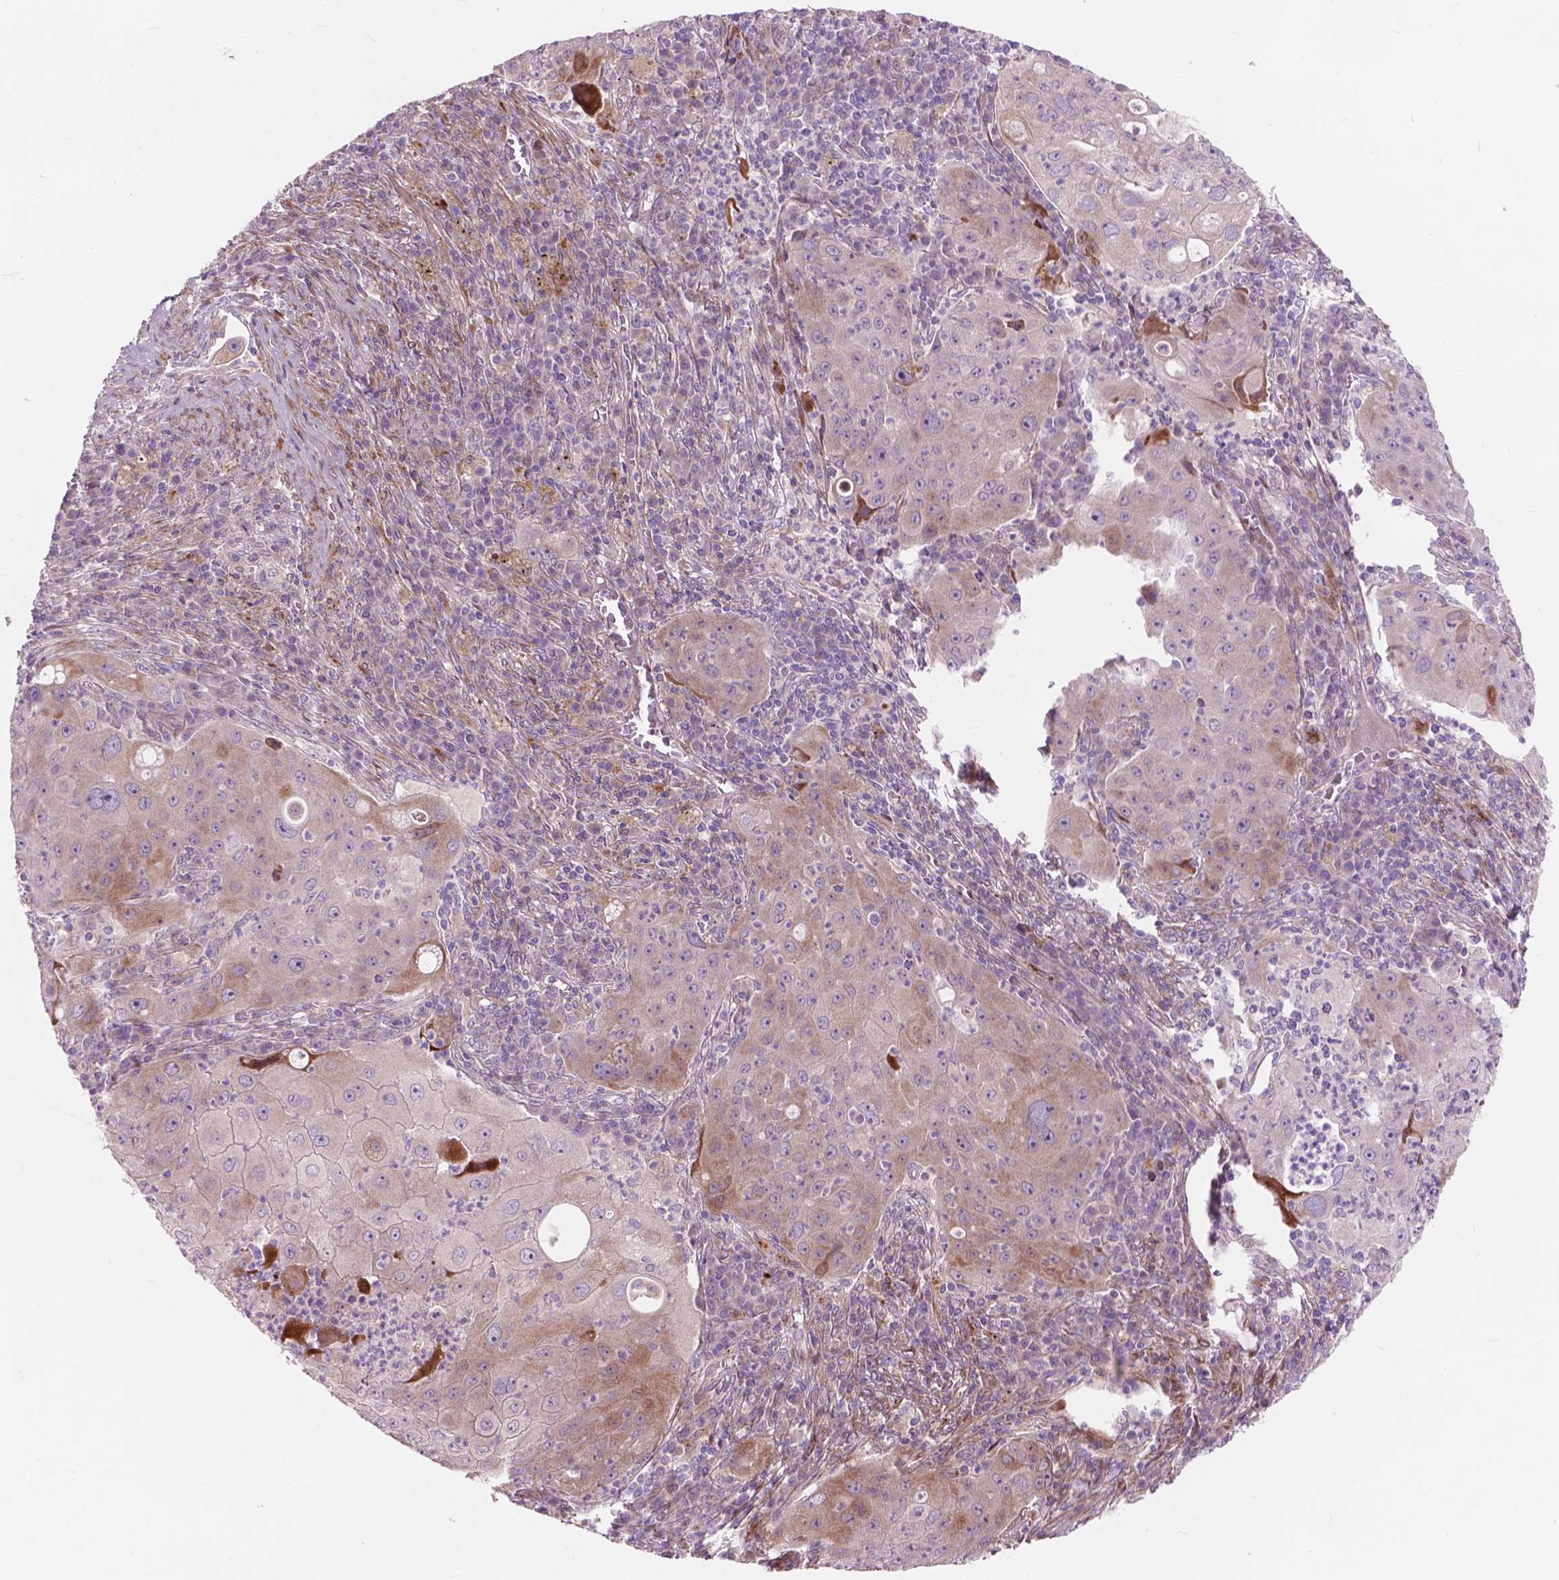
{"staining": {"intensity": "weak", "quantity": "<25%", "location": "cytoplasmic/membranous"}, "tissue": "lung cancer", "cell_type": "Tumor cells", "image_type": "cancer", "snomed": [{"axis": "morphology", "description": "Squamous cell carcinoma, NOS"}, {"axis": "topography", "description": "Lung"}], "caption": "Human lung squamous cell carcinoma stained for a protein using IHC shows no positivity in tumor cells.", "gene": "MORN1", "patient": {"sex": "female", "age": 59}}